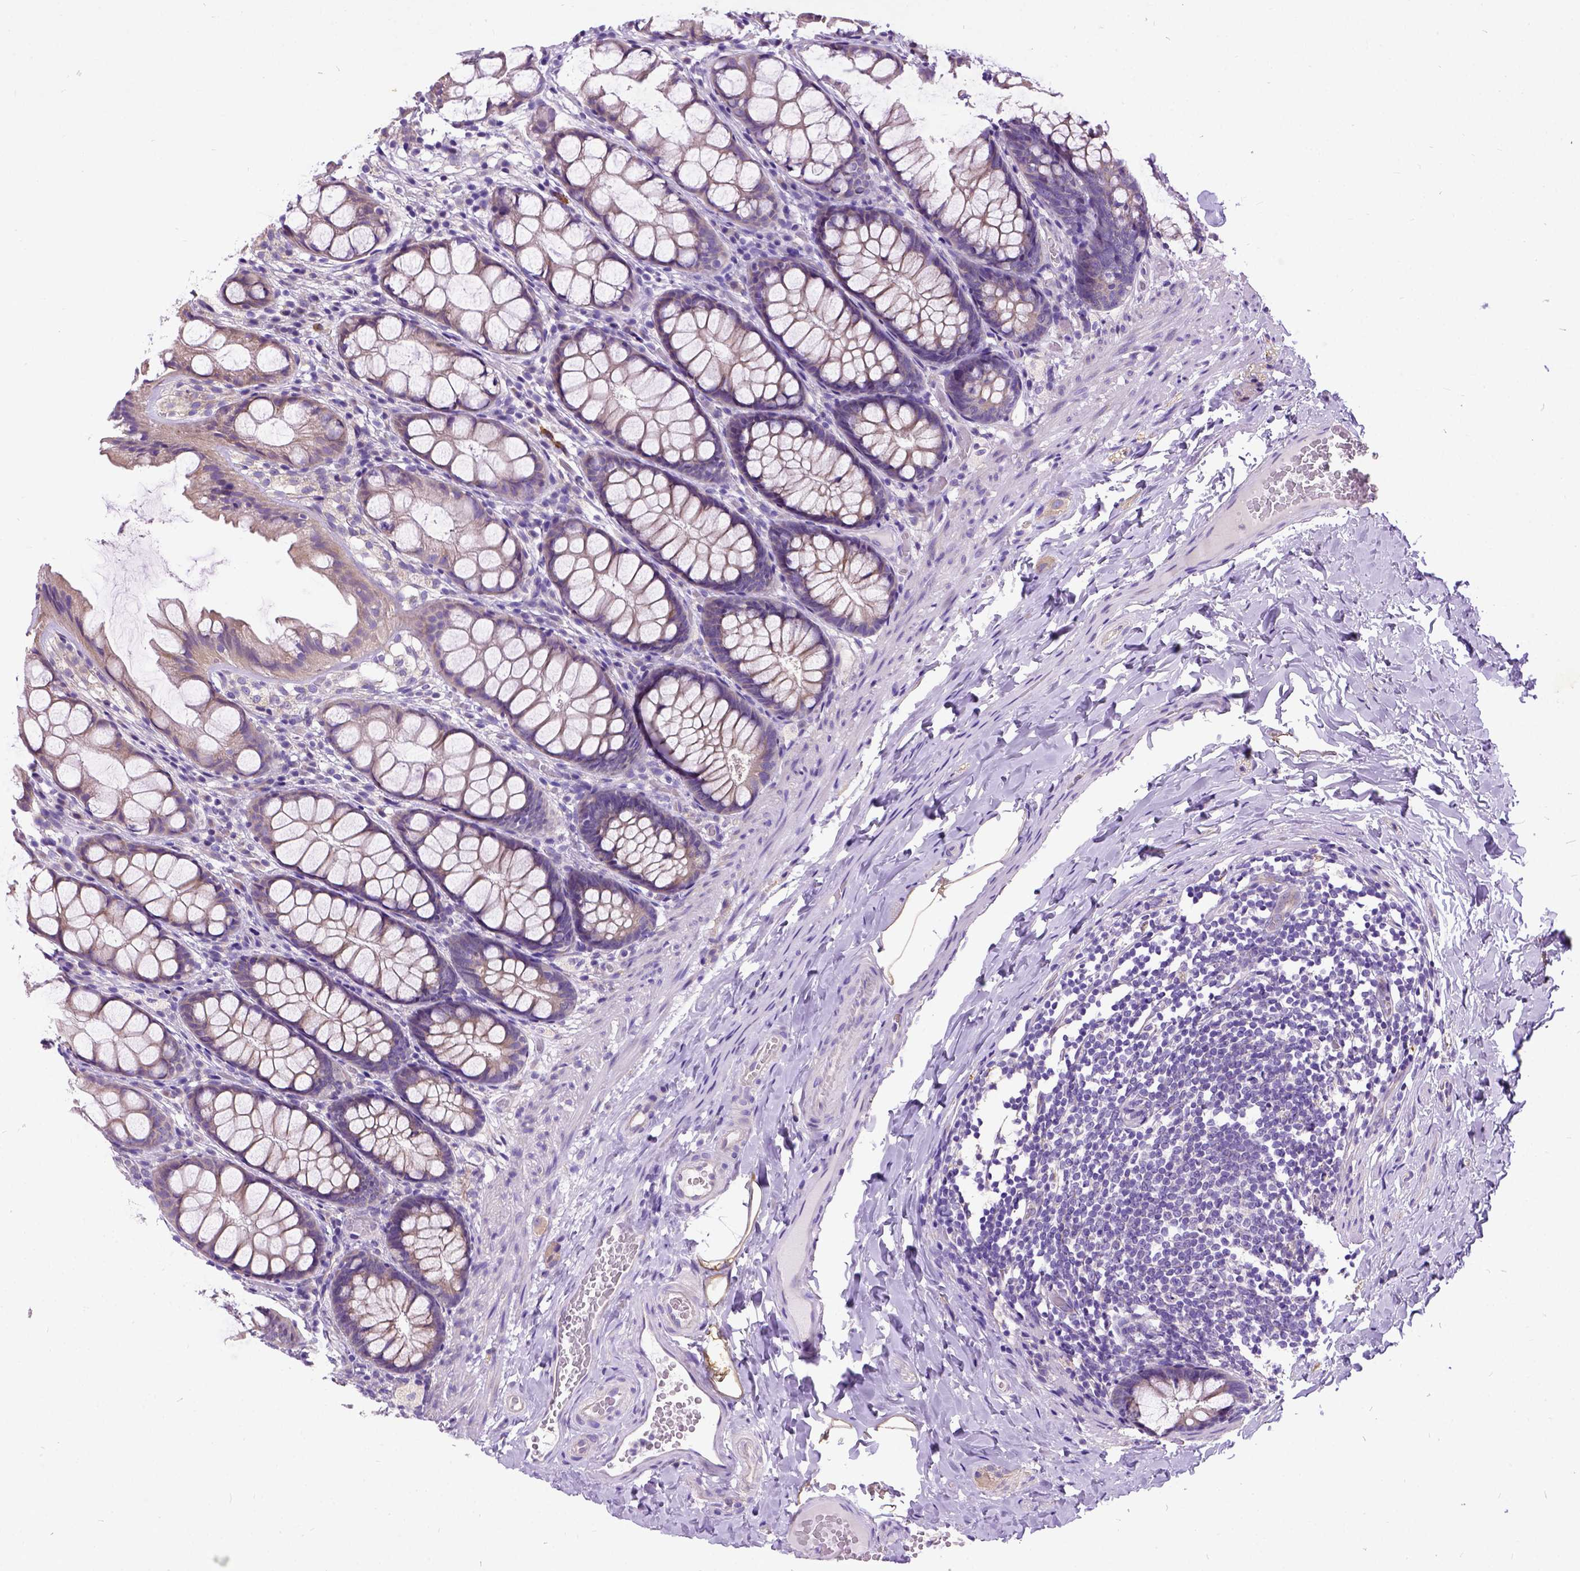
{"staining": {"intensity": "negative", "quantity": "none", "location": "none"}, "tissue": "colon", "cell_type": "Endothelial cells", "image_type": "normal", "snomed": [{"axis": "morphology", "description": "Normal tissue, NOS"}, {"axis": "topography", "description": "Colon"}], "caption": "The histopathology image exhibits no significant positivity in endothelial cells of colon. (DAB immunohistochemistry with hematoxylin counter stain).", "gene": "CFAP54", "patient": {"sex": "male", "age": 47}}